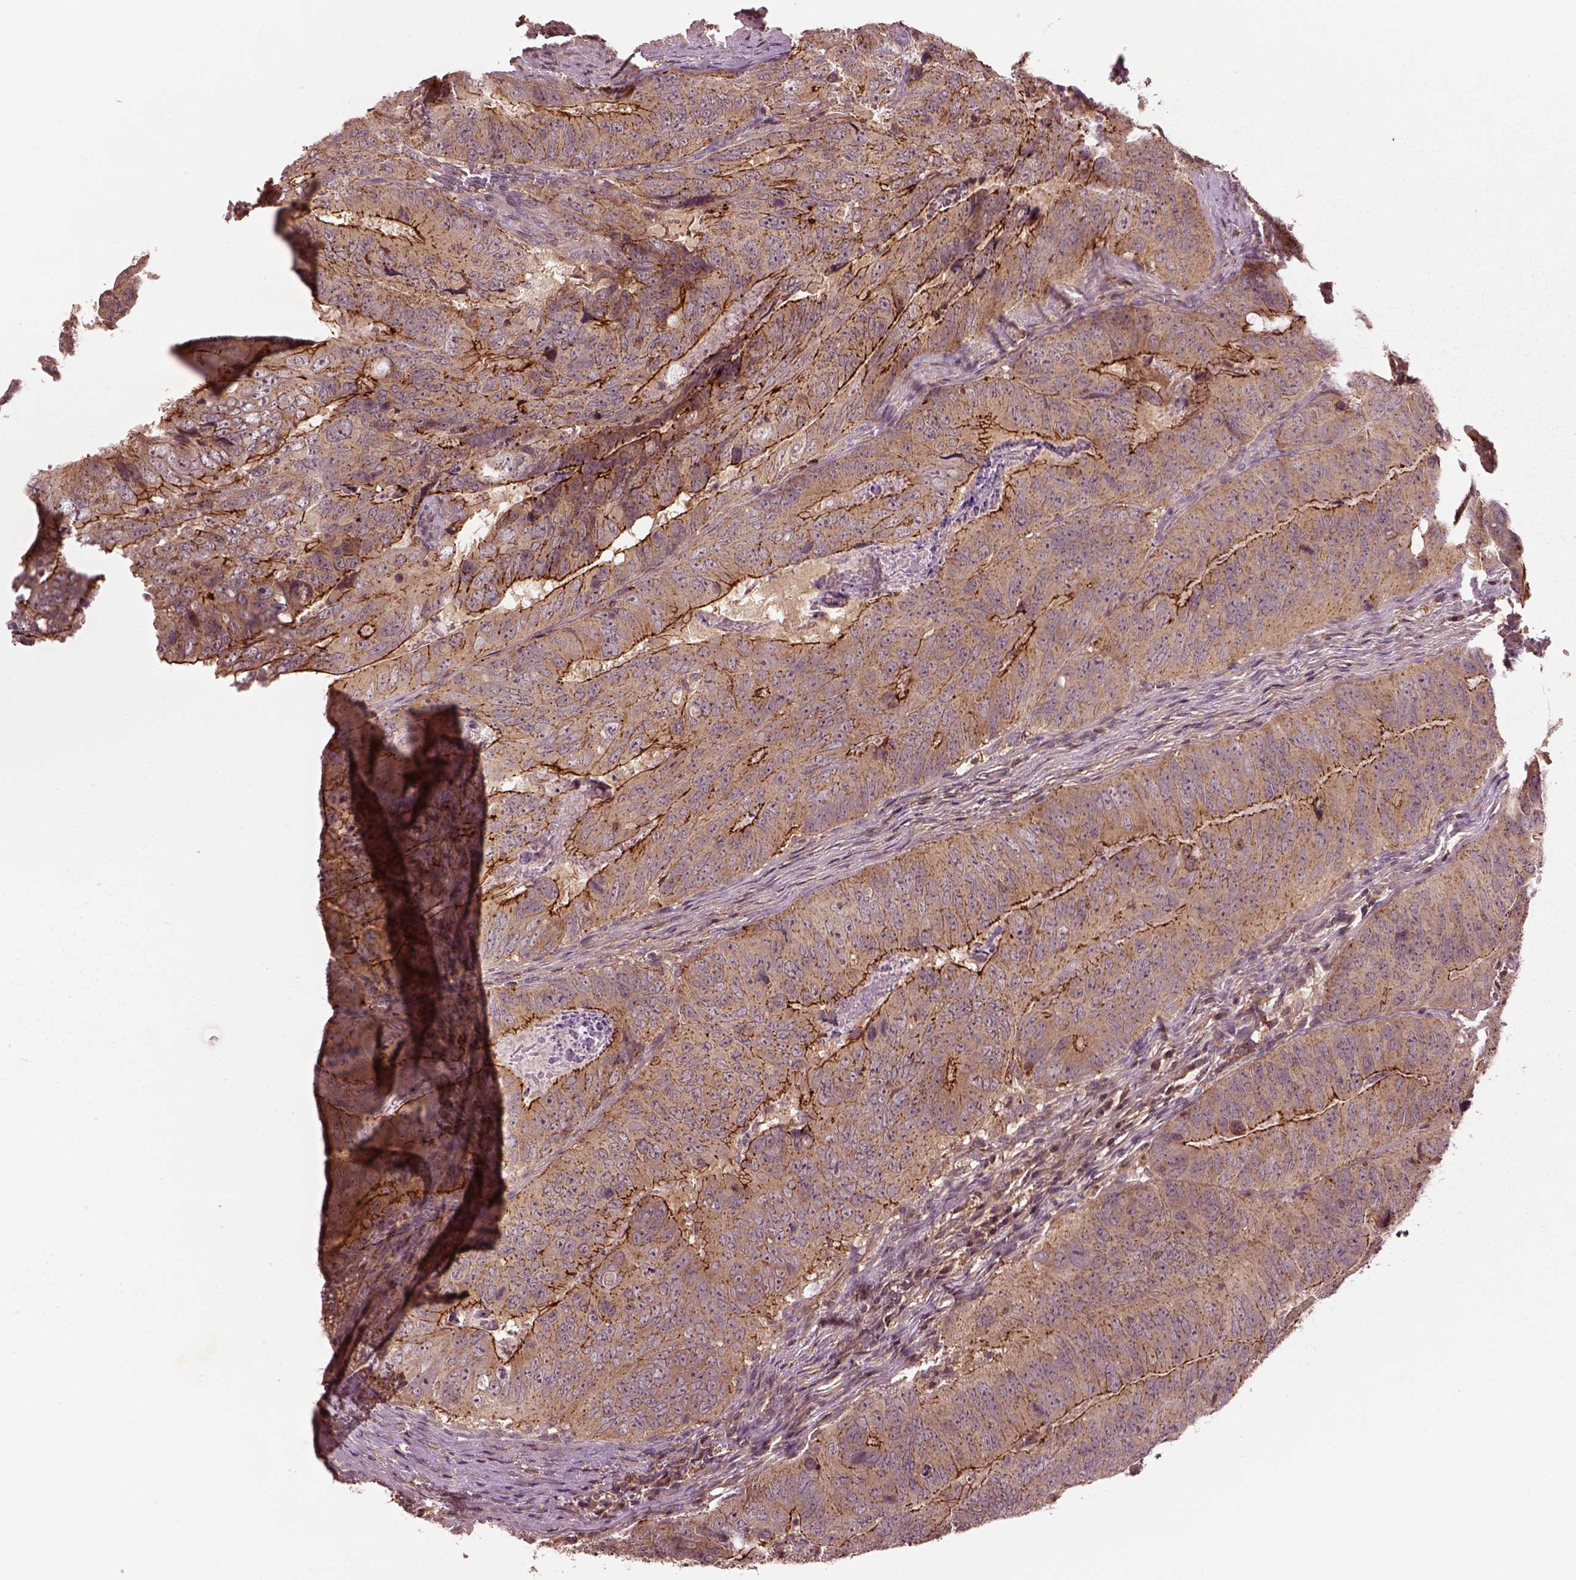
{"staining": {"intensity": "moderate", "quantity": ">75%", "location": "cytoplasmic/membranous"}, "tissue": "colorectal cancer", "cell_type": "Tumor cells", "image_type": "cancer", "snomed": [{"axis": "morphology", "description": "Adenocarcinoma, NOS"}, {"axis": "topography", "description": "Colon"}], "caption": "Colorectal adenocarcinoma was stained to show a protein in brown. There is medium levels of moderate cytoplasmic/membranous positivity in about >75% of tumor cells.", "gene": "MTHFS", "patient": {"sex": "male", "age": 79}}